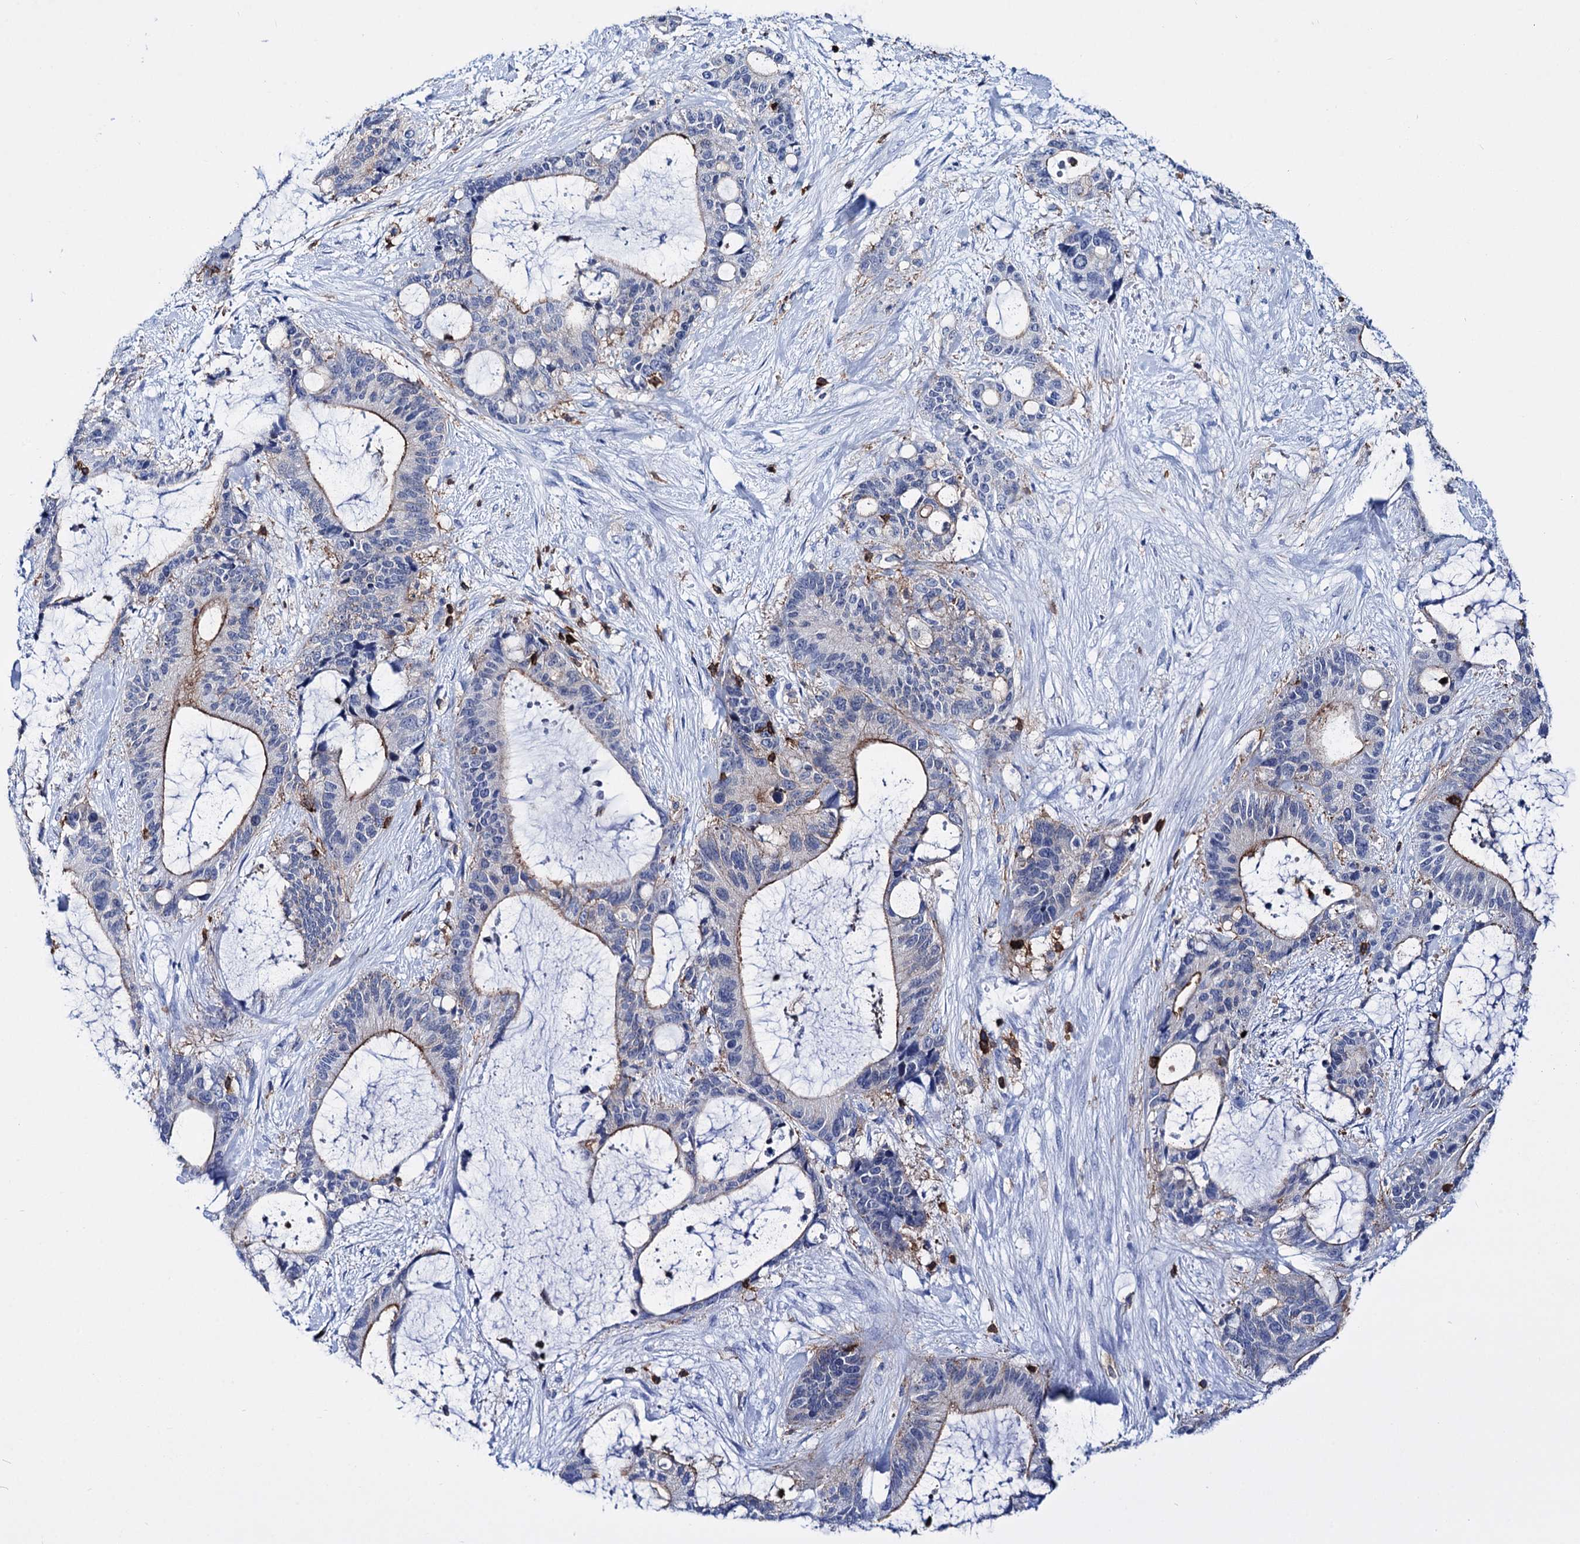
{"staining": {"intensity": "moderate", "quantity": "25%-75%", "location": "cytoplasmic/membranous"}, "tissue": "liver cancer", "cell_type": "Tumor cells", "image_type": "cancer", "snomed": [{"axis": "morphology", "description": "Normal tissue, NOS"}, {"axis": "morphology", "description": "Cholangiocarcinoma"}, {"axis": "topography", "description": "Liver"}, {"axis": "topography", "description": "Peripheral nerve tissue"}], "caption": "Human cholangiocarcinoma (liver) stained for a protein (brown) shows moderate cytoplasmic/membranous positive positivity in about 25%-75% of tumor cells.", "gene": "DEF6", "patient": {"sex": "female", "age": 73}}